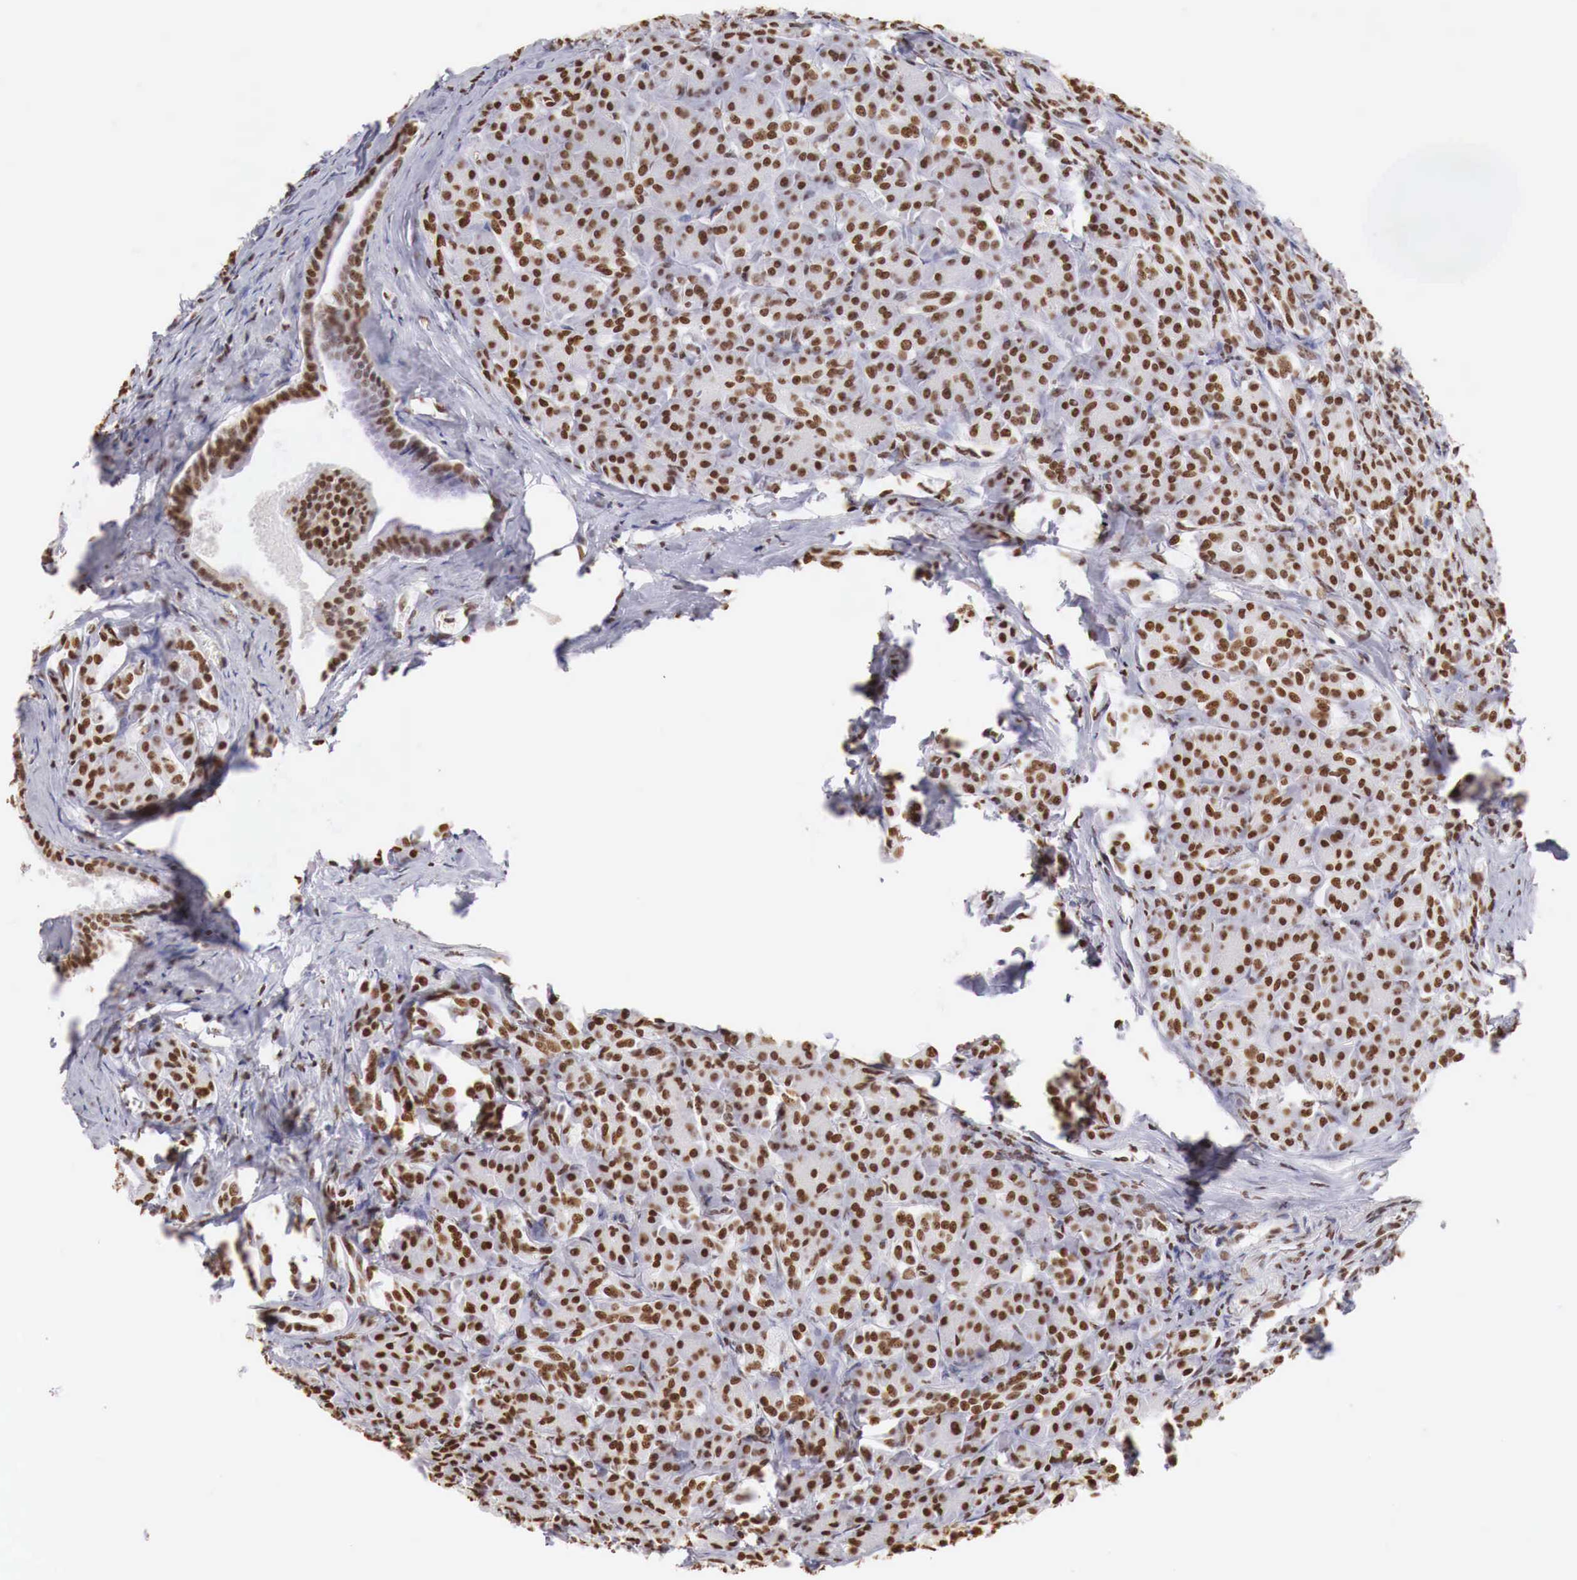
{"staining": {"intensity": "strong", "quantity": ">75%", "location": "nuclear"}, "tissue": "pancreas", "cell_type": "Exocrine glandular cells", "image_type": "normal", "snomed": [{"axis": "morphology", "description": "Normal tissue, NOS"}, {"axis": "topography", "description": "Lymph node"}, {"axis": "topography", "description": "Pancreas"}], "caption": "Normal pancreas was stained to show a protein in brown. There is high levels of strong nuclear expression in approximately >75% of exocrine glandular cells. The staining is performed using DAB brown chromogen to label protein expression. The nuclei are counter-stained blue using hematoxylin.", "gene": "DKC1", "patient": {"sex": "male", "age": 59}}